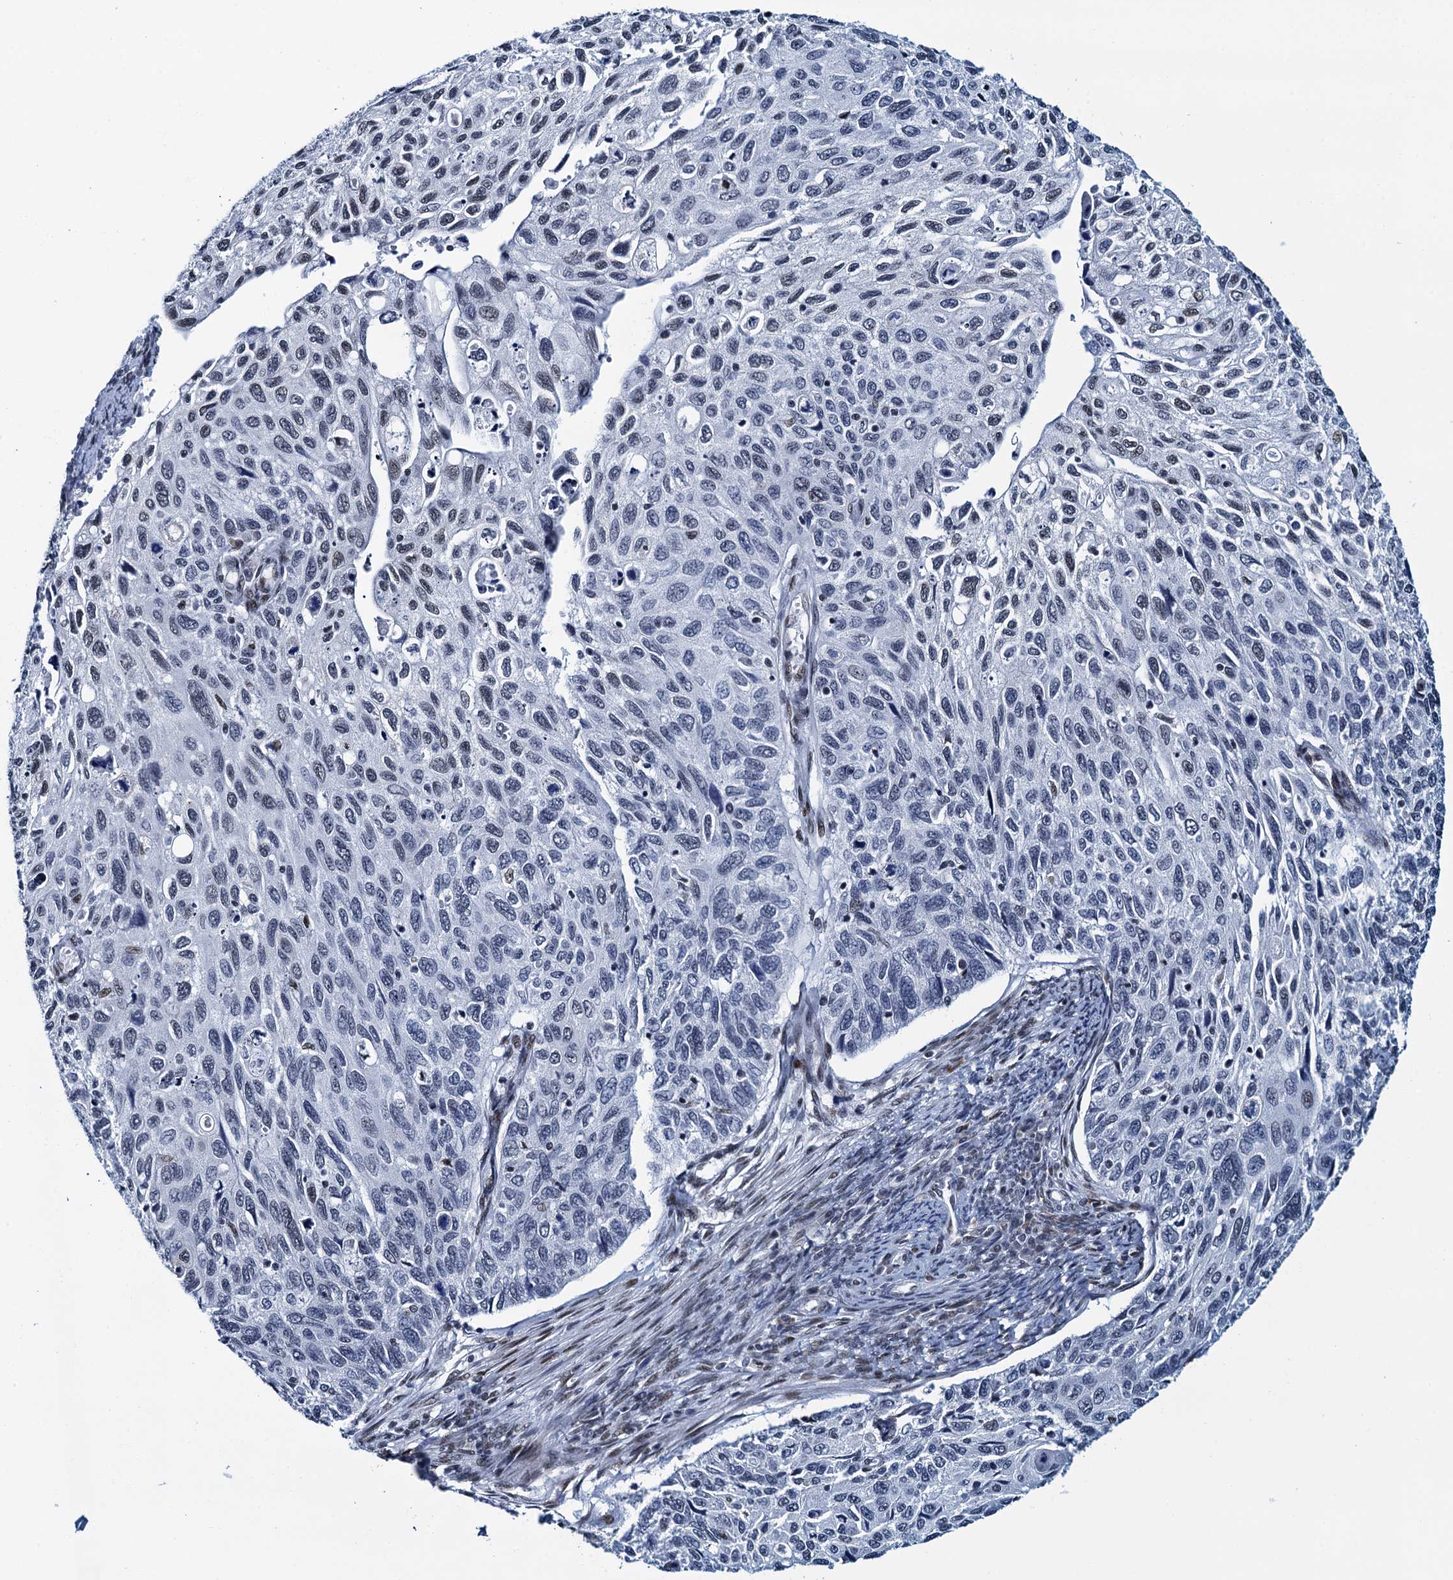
{"staining": {"intensity": "weak", "quantity": "<25%", "location": "nuclear"}, "tissue": "cervical cancer", "cell_type": "Tumor cells", "image_type": "cancer", "snomed": [{"axis": "morphology", "description": "Squamous cell carcinoma, NOS"}, {"axis": "topography", "description": "Cervix"}], "caption": "Cervical squamous cell carcinoma was stained to show a protein in brown. There is no significant positivity in tumor cells.", "gene": "HNRNPUL2", "patient": {"sex": "female", "age": 70}}